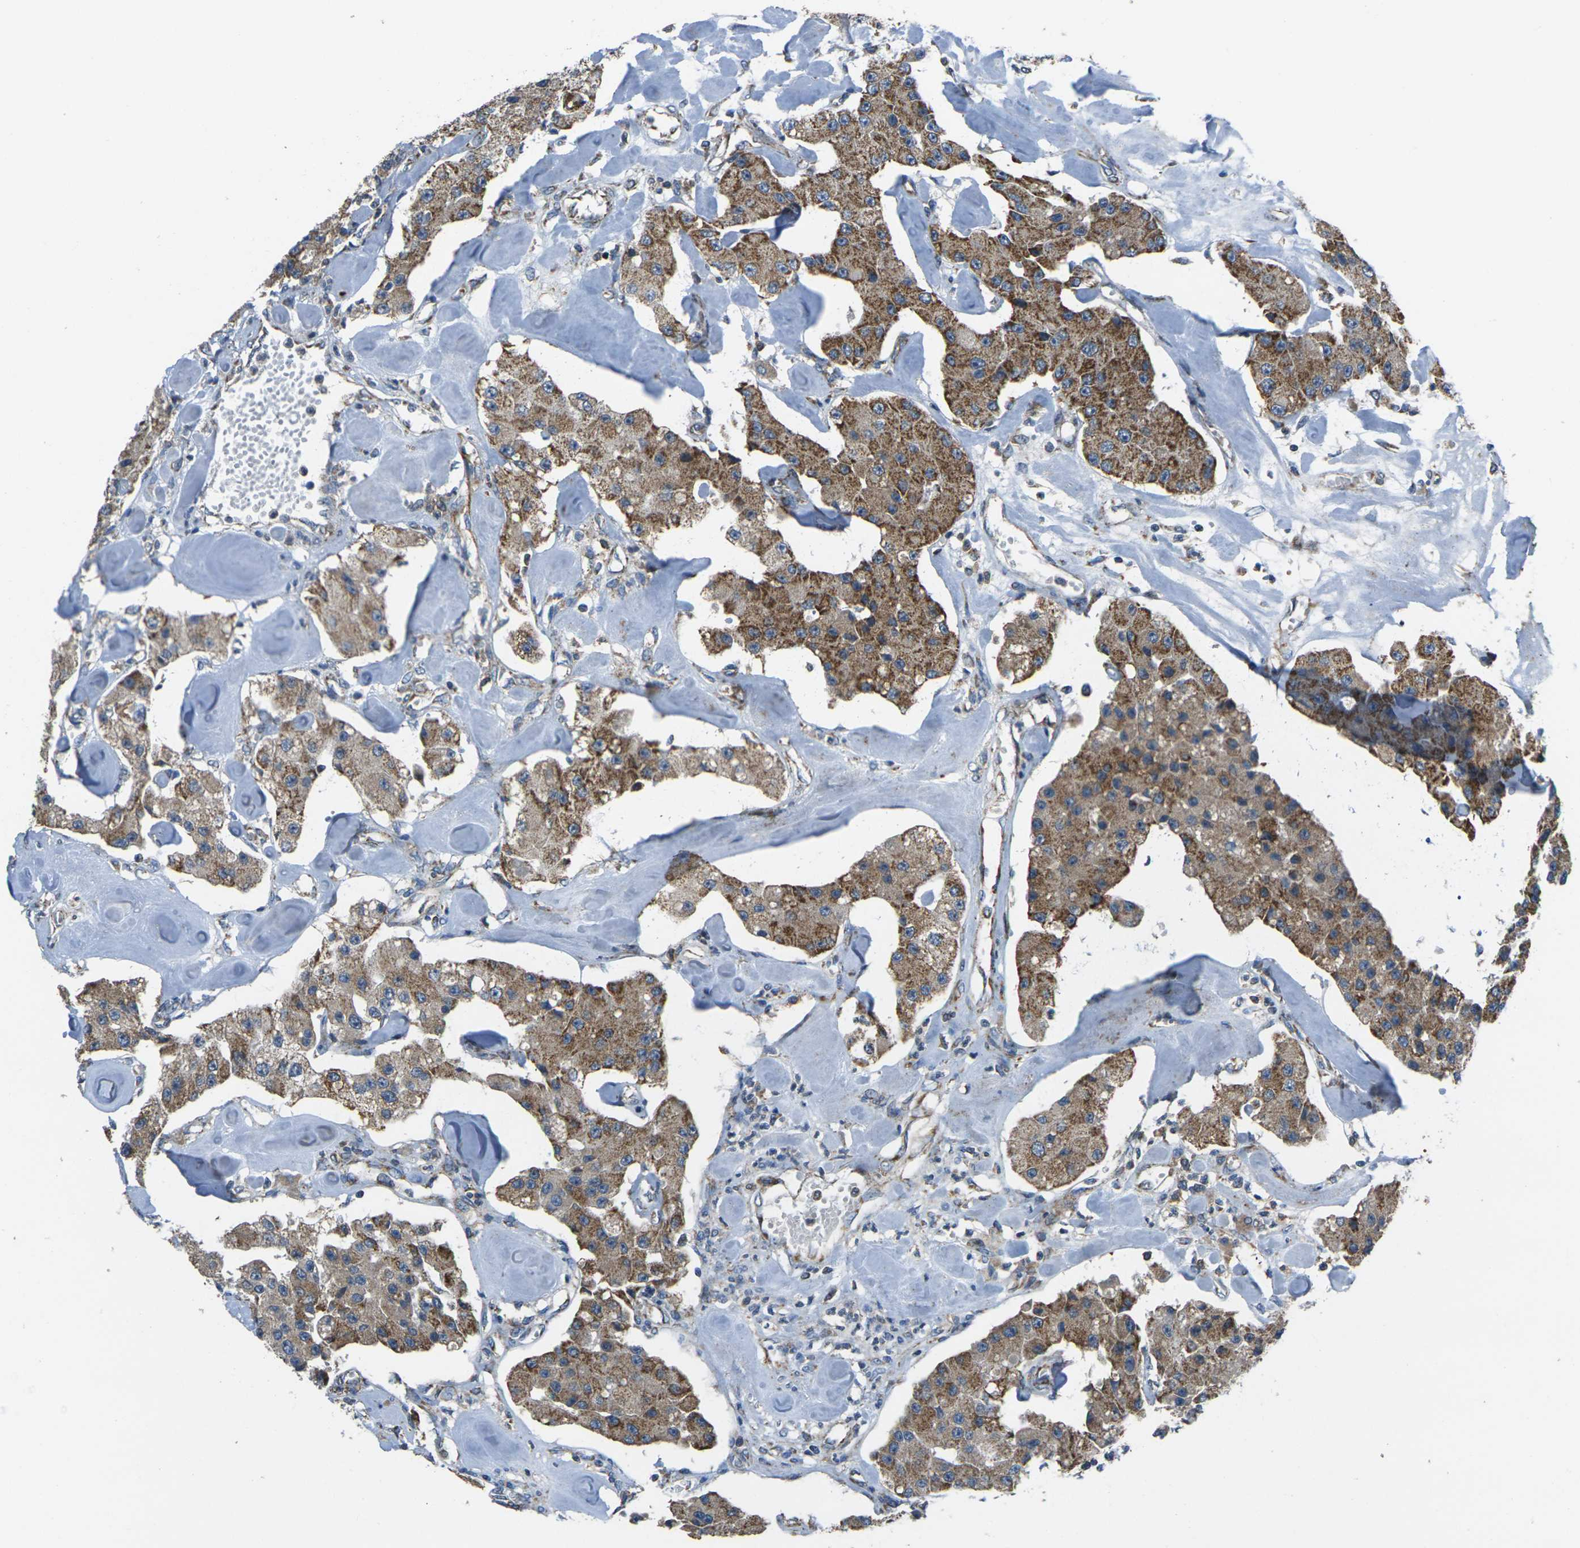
{"staining": {"intensity": "moderate", "quantity": ">75%", "location": "cytoplasmic/membranous"}, "tissue": "carcinoid", "cell_type": "Tumor cells", "image_type": "cancer", "snomed": [{"axis": "morphology", "description": "Carcinoid, malignant, NOS"}, {"axis": "topography", "description": "Pancreas"}], "caption": "Protein staining of malignant carcinoid tissue shows moderate cytoplasmic/membranous positivity in approximately >75% of tumor cells.", "gene": "TMEM120B", "patient": {"sex": "male", "age": 41}}